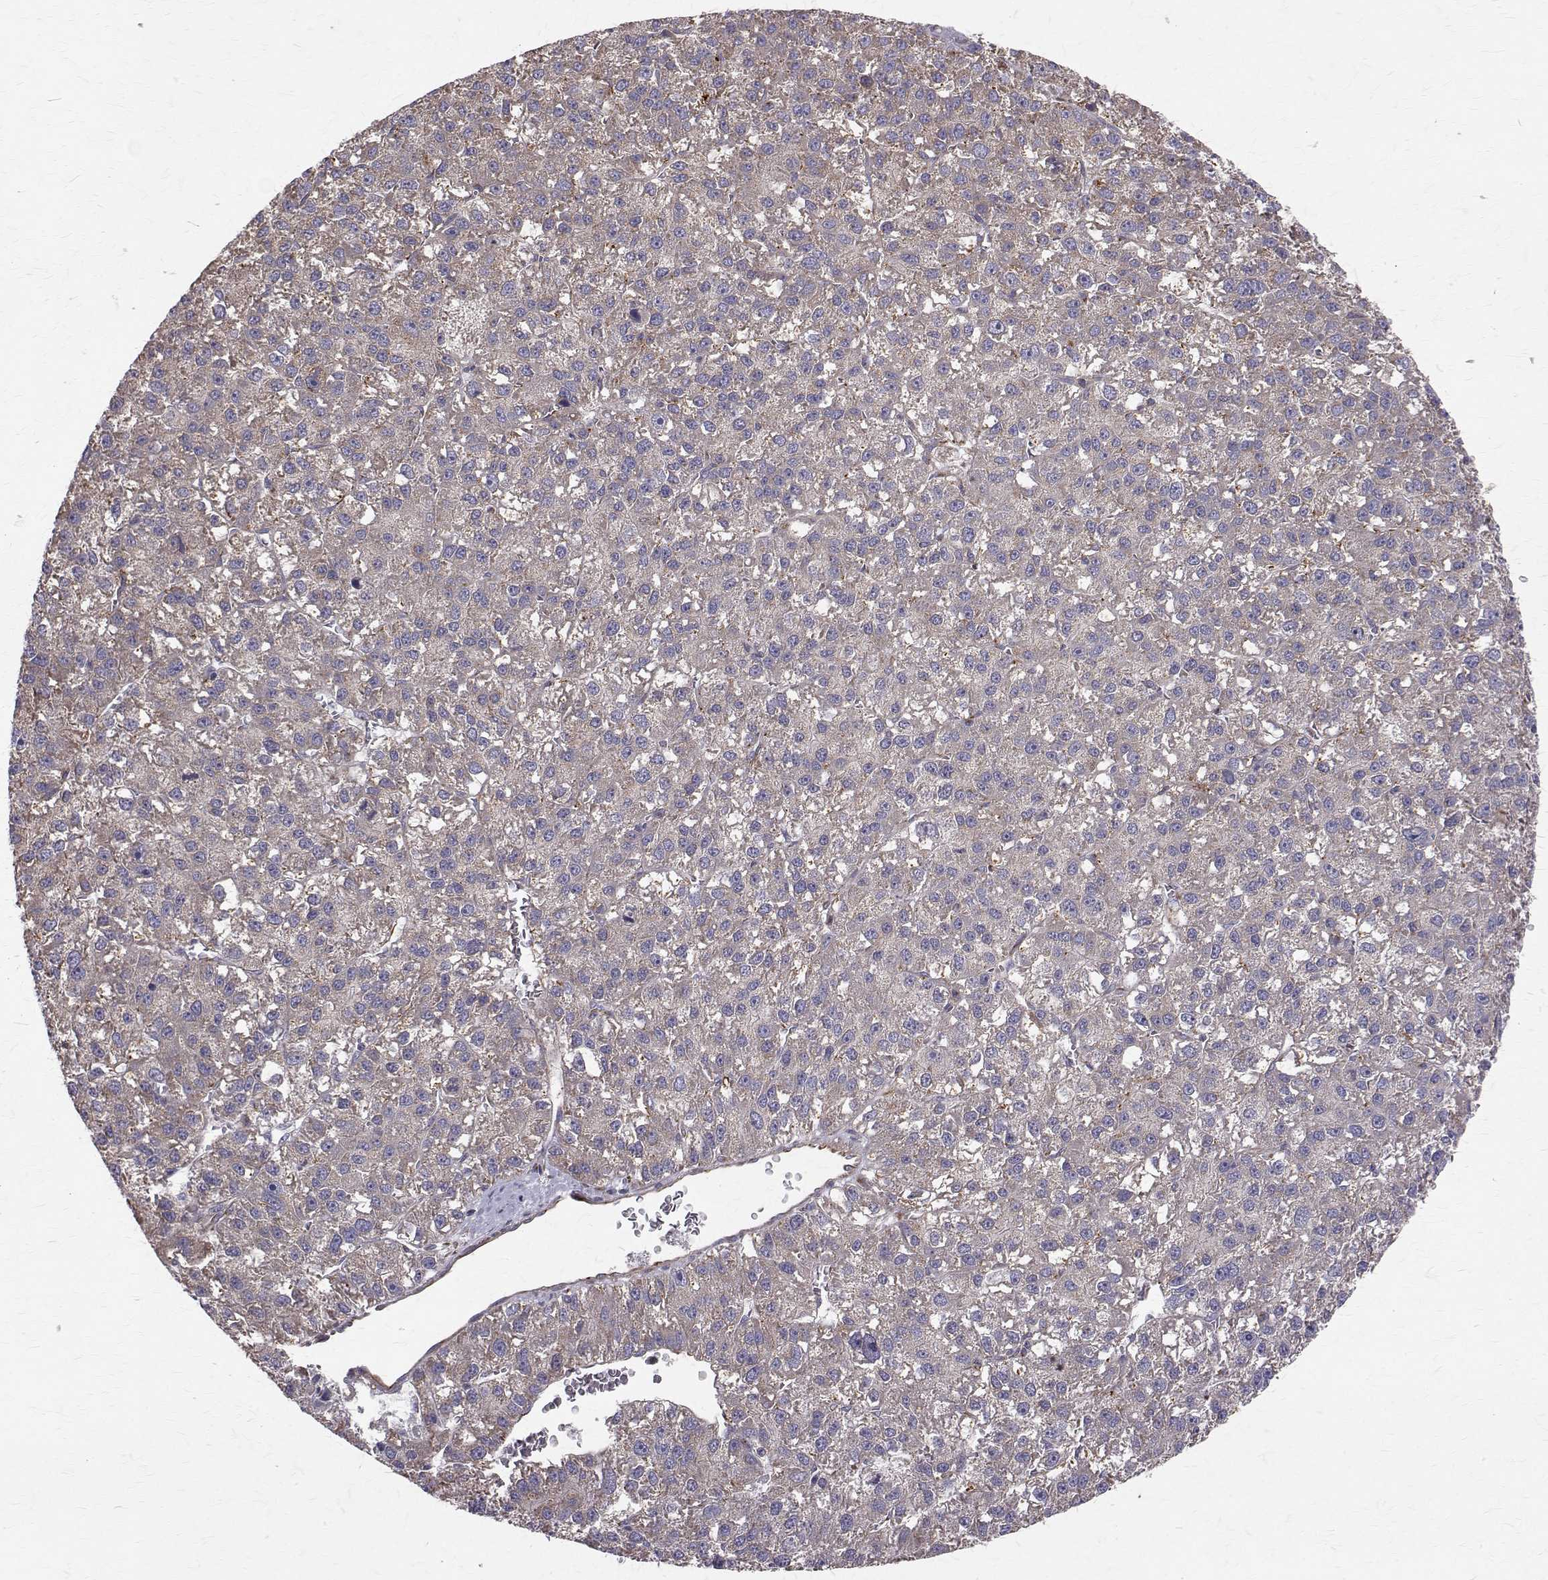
{"staining": {"intensity": "negative", "quantity": "none", "location": "none"}, "tissue": "liver cancer", "cell_type": "Tumor cells", "image_type": "cancer", "snomed": [{"axis": "morphology", "description": "Carcinoma, Hepatocellular, NOS"}, {"axis": "topography", "description": "Liver"}], "caption": "Tumor cells are negative for brown protein staining in liver hepatocellular carcinoma. (DAB (3,3'-diaminobenzidine) immunohistochemistry with hematoxylin counter stain).", "gene": "ARFGAP1", "patient": {"sex": "female", "age": 70}}